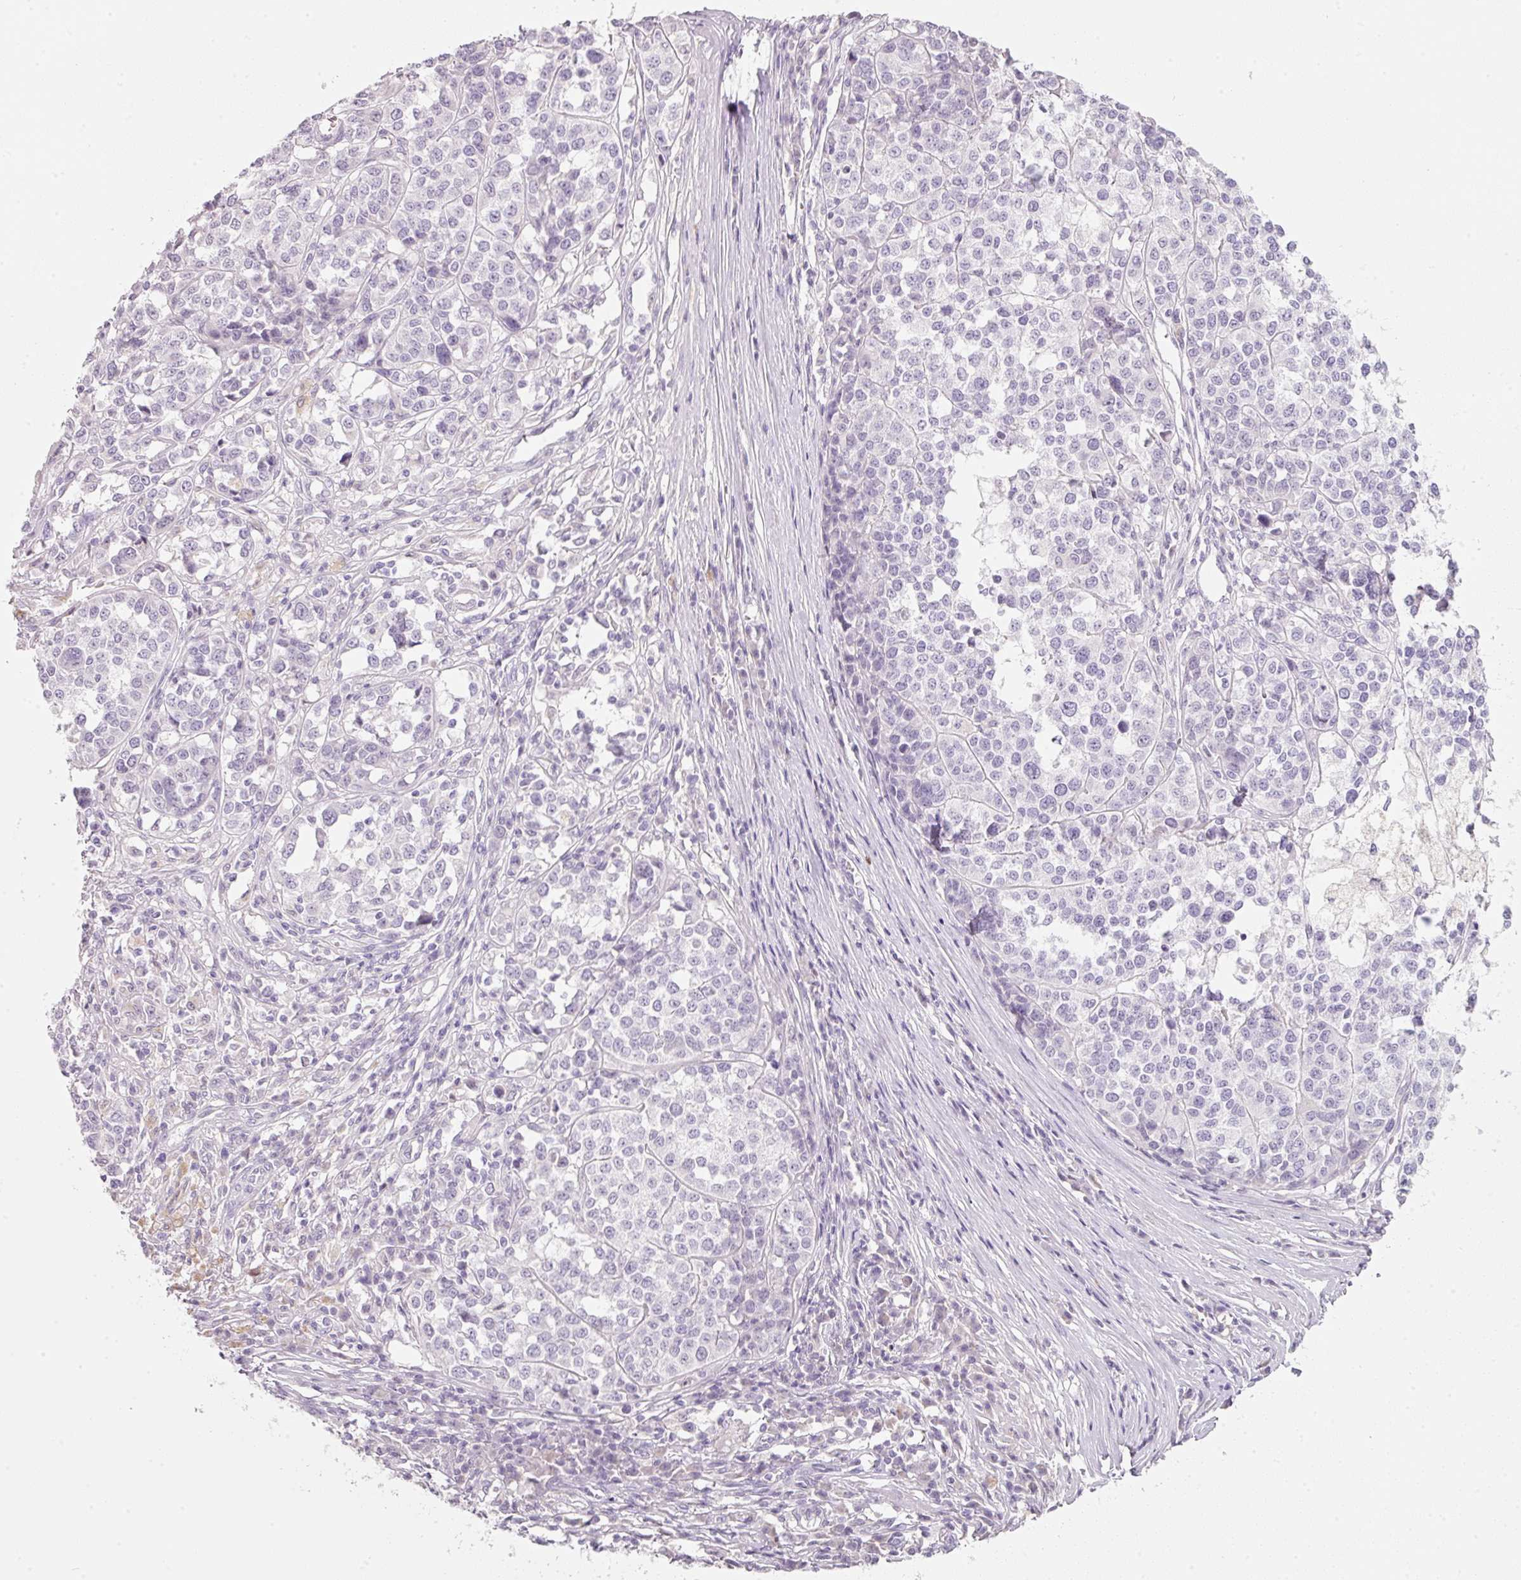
{"staining": {"intensity": "negative", "quantity": "none", "location": "none"}, "tissue": "melanoma", "cell_type": "Tumor cells", "image_type": "cancer", "snomed": [{"axis": "morphology", "description": "Malignant melanoma, Metastatic site"}, {"axis": "topography", "description": "Lymph node"}], "caption": "The photomicrograph exhibits no staining of tumor cells in melanoma.", "gene": "ENSG00000206549", "patient": {"sex": "male", "age": 44}}